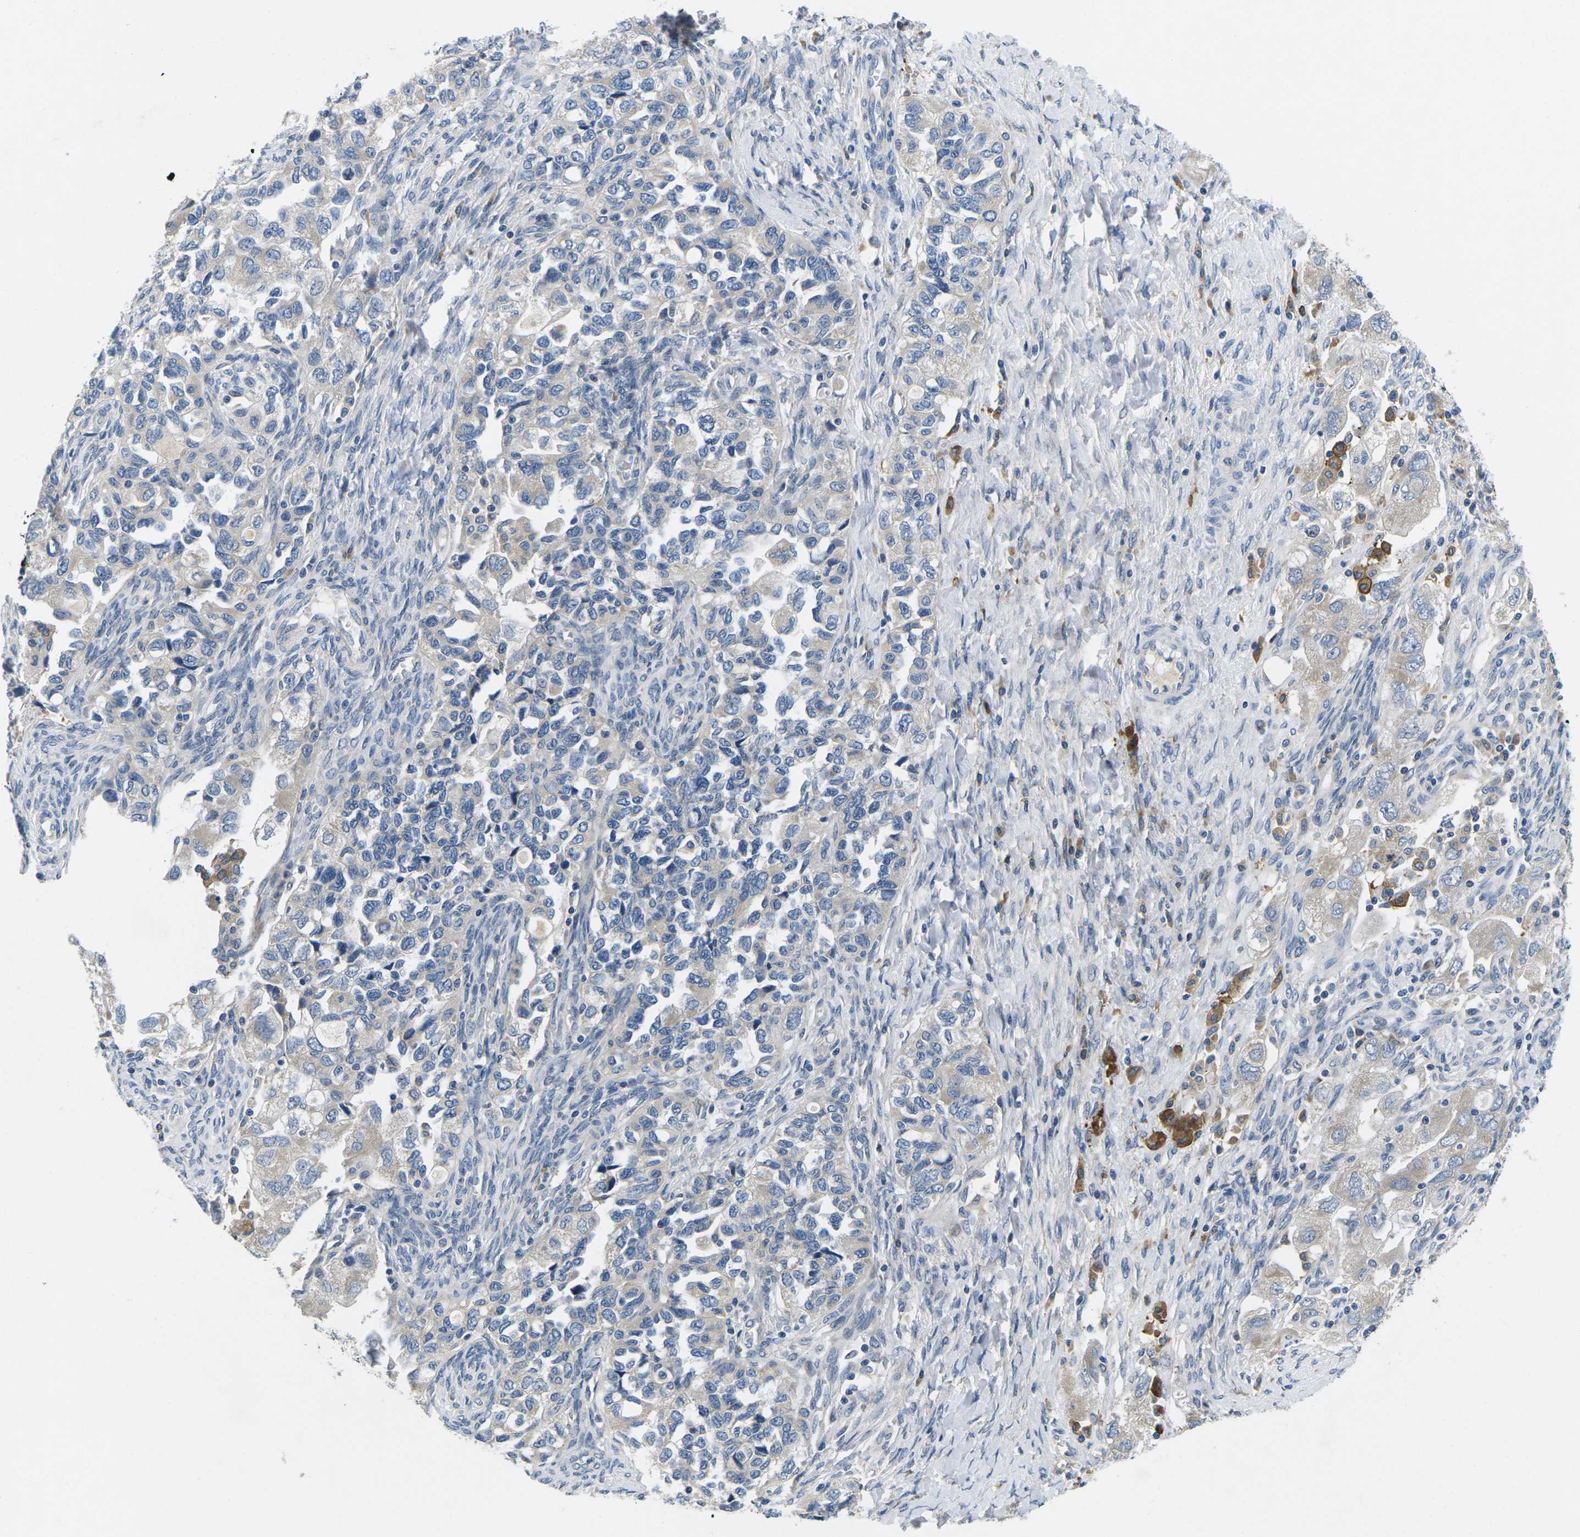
{"staining": {"intensity": "negative", "quantity": "none", "location": "none"}, "tissue": "ovarian cancer", "cell_type": "Tumor cells", "image_type": "cancer", "snomed": [{"axis": "morphology", "description": "Carcinoma, NOS"}, {"axis": "morphology", "description": "Cystadenocarcinoma, serous, NOS"}, {"axis": "topography", "description": "Ovary"}], "caption": "An image of ovarian cancer (carcinoma) stained for a protein demonstrates no brown staining in tumor cells.", "gene": "ERGIC3", "patient": {"sex": "female", "age": 69}}